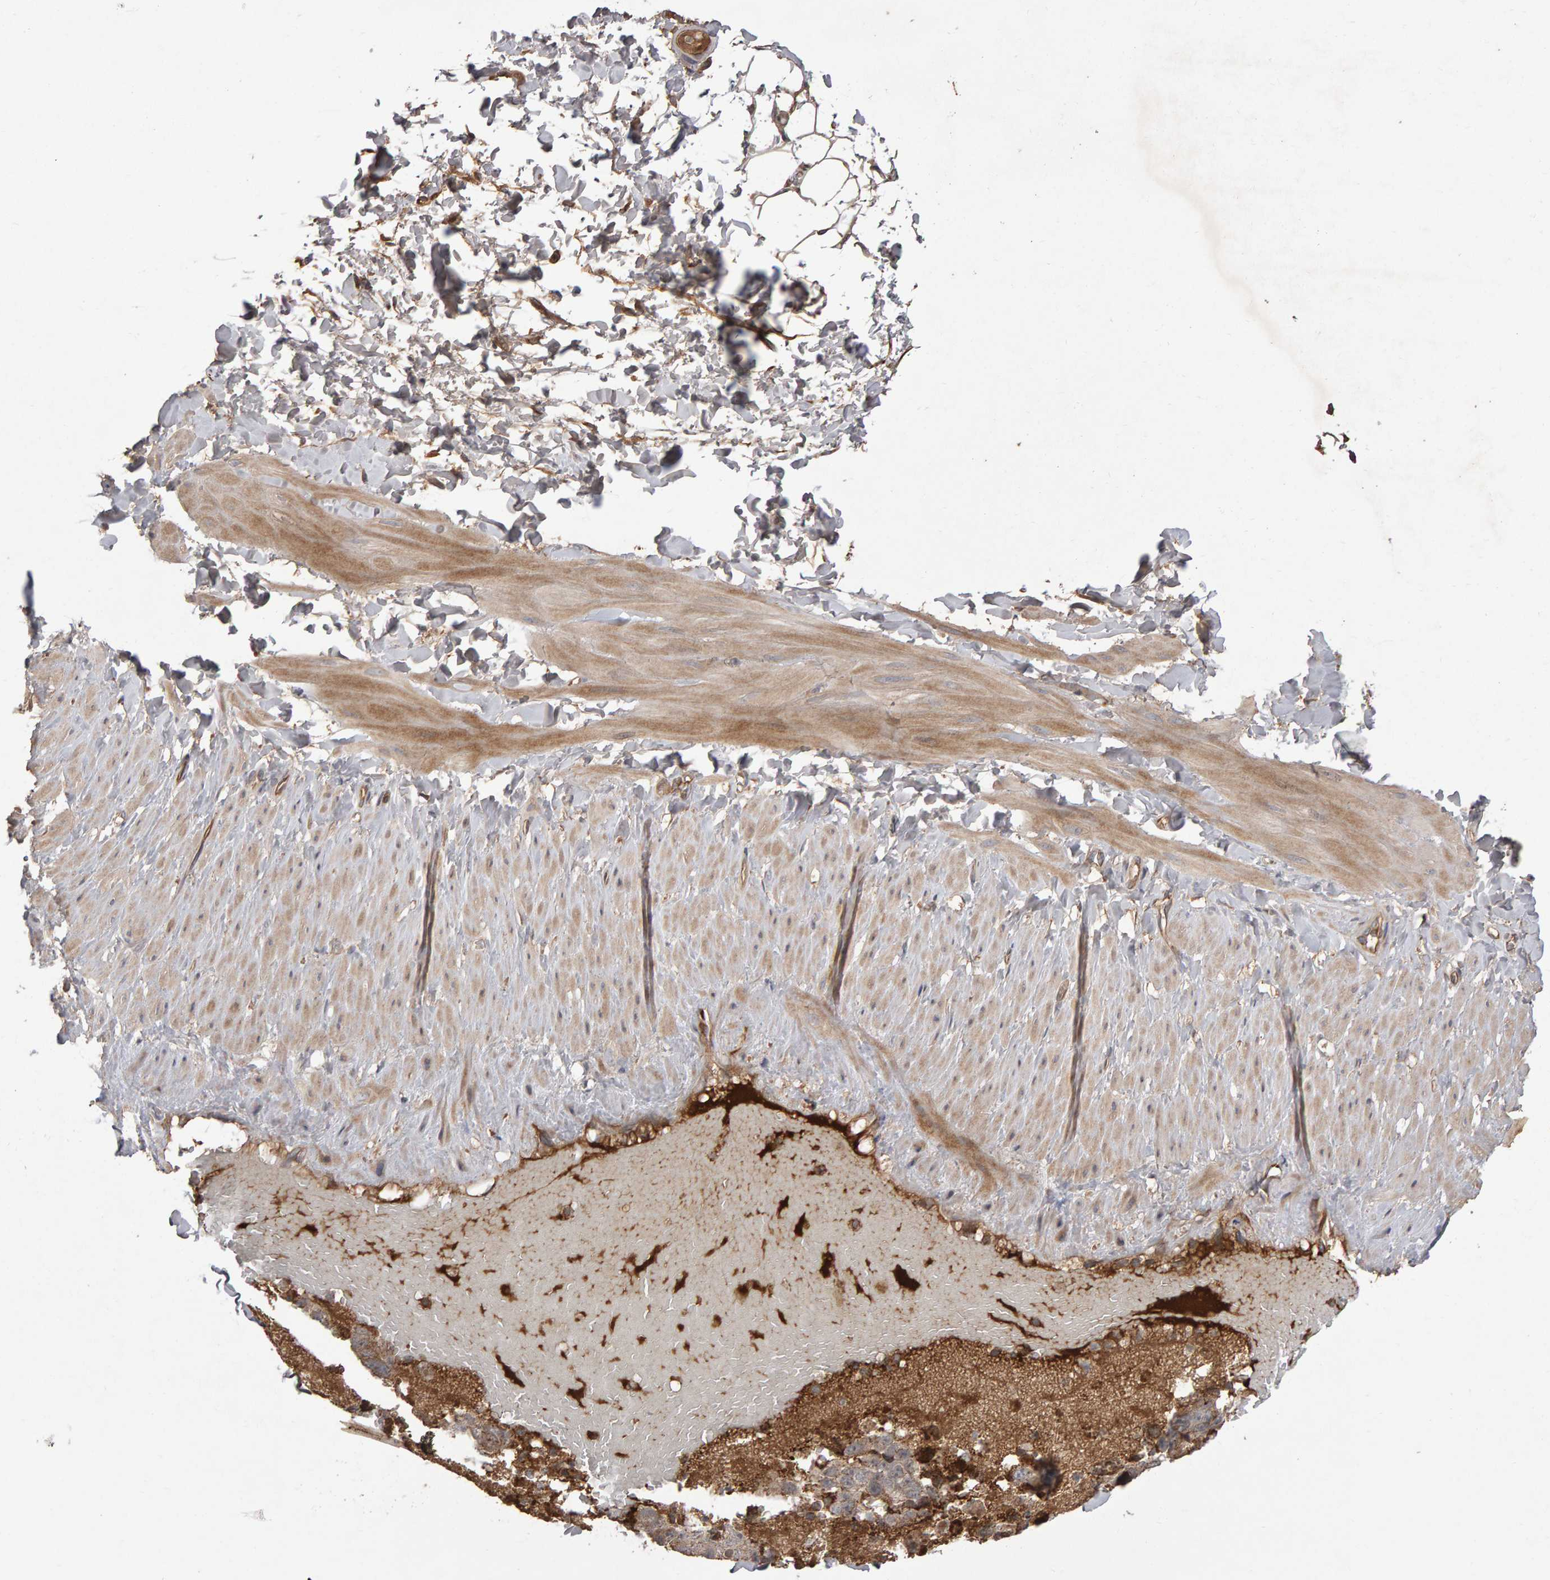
{"staining": {"intensity": "moderate", "quantity": ">75%", "location": "cytoplasmic/membranous"}, "tissue": "adipose tissue", "cell_type": "Adipocytes", "image_type": "normal", "snomed": [{"axis": "morphology", "description": "Normal tissue, NOS"}, {"axis": "topography", "description": "Adipose tissue"}, {"axis": "topography", "description": "Vascular tissue"}, {"axis": "topography", "description": "Peripheral nerve tissue"}], "caption": "Immunohistochemical staining of unremarkable adipose tissue shows medium levels of moderate cytoplasmic/membranous positivity in approximately >75% of adipocytes. The staining is performed using DAB (3,3'-diaminobenzidine) brown chromogen to label protein expression. The nuclei are counter-stained blue using hematoxylin.", "gene": "PGS1", "patient": {"sex": "male", "age": 25}}